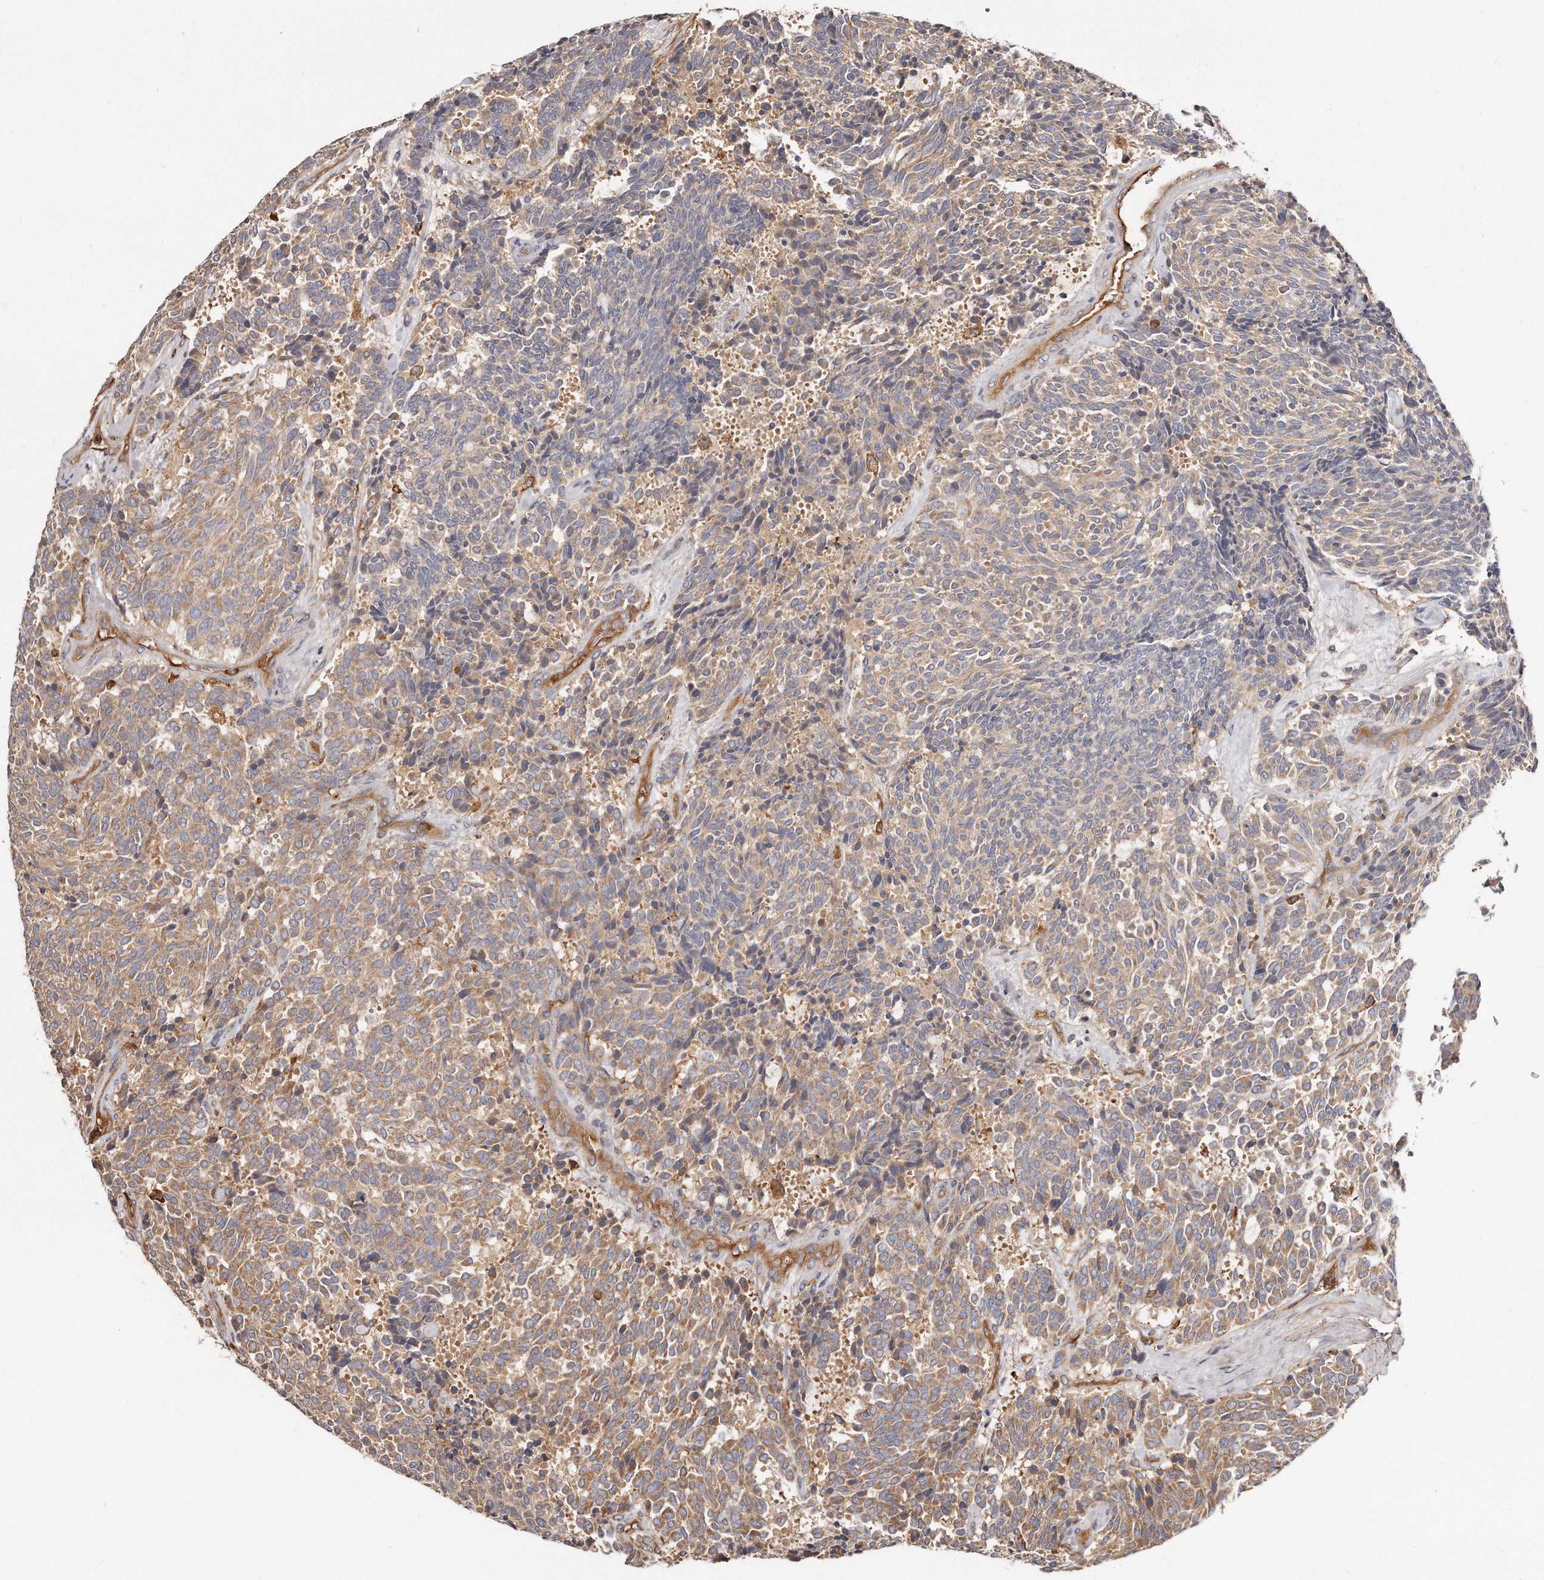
{"staining": {"intensity": "weak", "quantity": ">75%", "location": "cytoplasmic/membranous"}, "tissue": "carcinoid", "cell_type": "Tumor cells", "image_type": "cancer", "snomed": [{"axis": "morphology", "description": "Carcinoid, malignant, NOS"}, {"axis": "topography", "description": "Pancreas"}], "caption": "A brown stain highlights weak cytoplasmic/membranous staining of a protein in human carcinoid (malignant) tumor cells. (IHC, brightfield microscopy, high magnification).", "gene": "CAP1", "patient": {"sex": "female", "age": 54}}